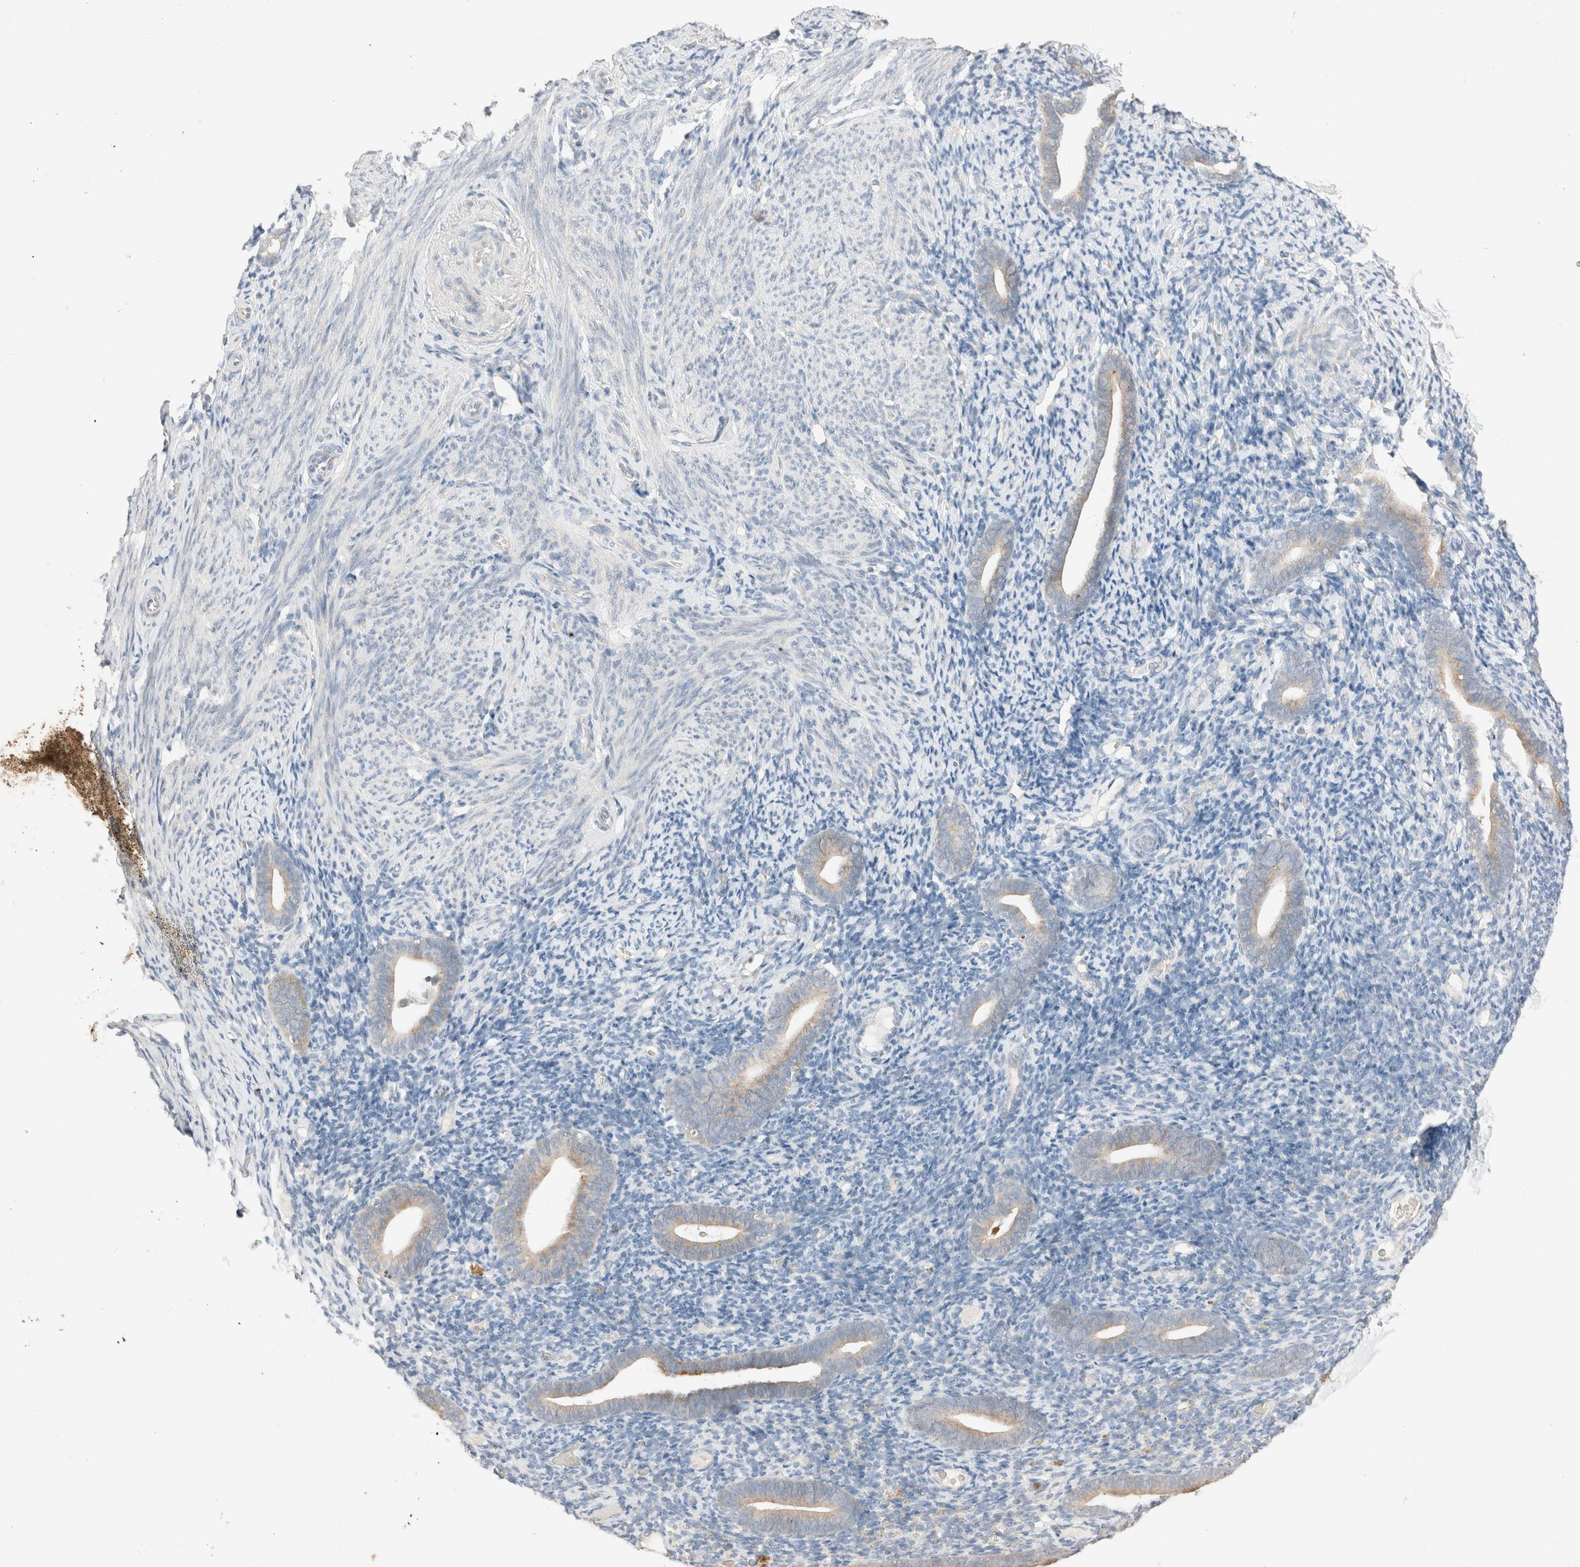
{"staining": {"intensity": "negative", "quantity": "none", "location": "none"}, "tissue": "endometrium", "cell_type": "Cells in endometrial stroma", "image_type": "normal", "snomed": [{"axis": "morphology", "description": "Normal tissue, NOS"}, {"axis": "topography", "description": "Endometrium"}], "caption": "An IHC histopathology image of benign endometrium is shown. There is no staining in cells in endometrial stroma of endometrium. (Stains: DAB (3,3'-diaminobenzidine) immunohistochemistry with hematoxylin counter stain, Microscopy: brightfield microscopy at high magnification).", "gene": "TUBD1", "patient": {"sex": "female", "age": 51}}